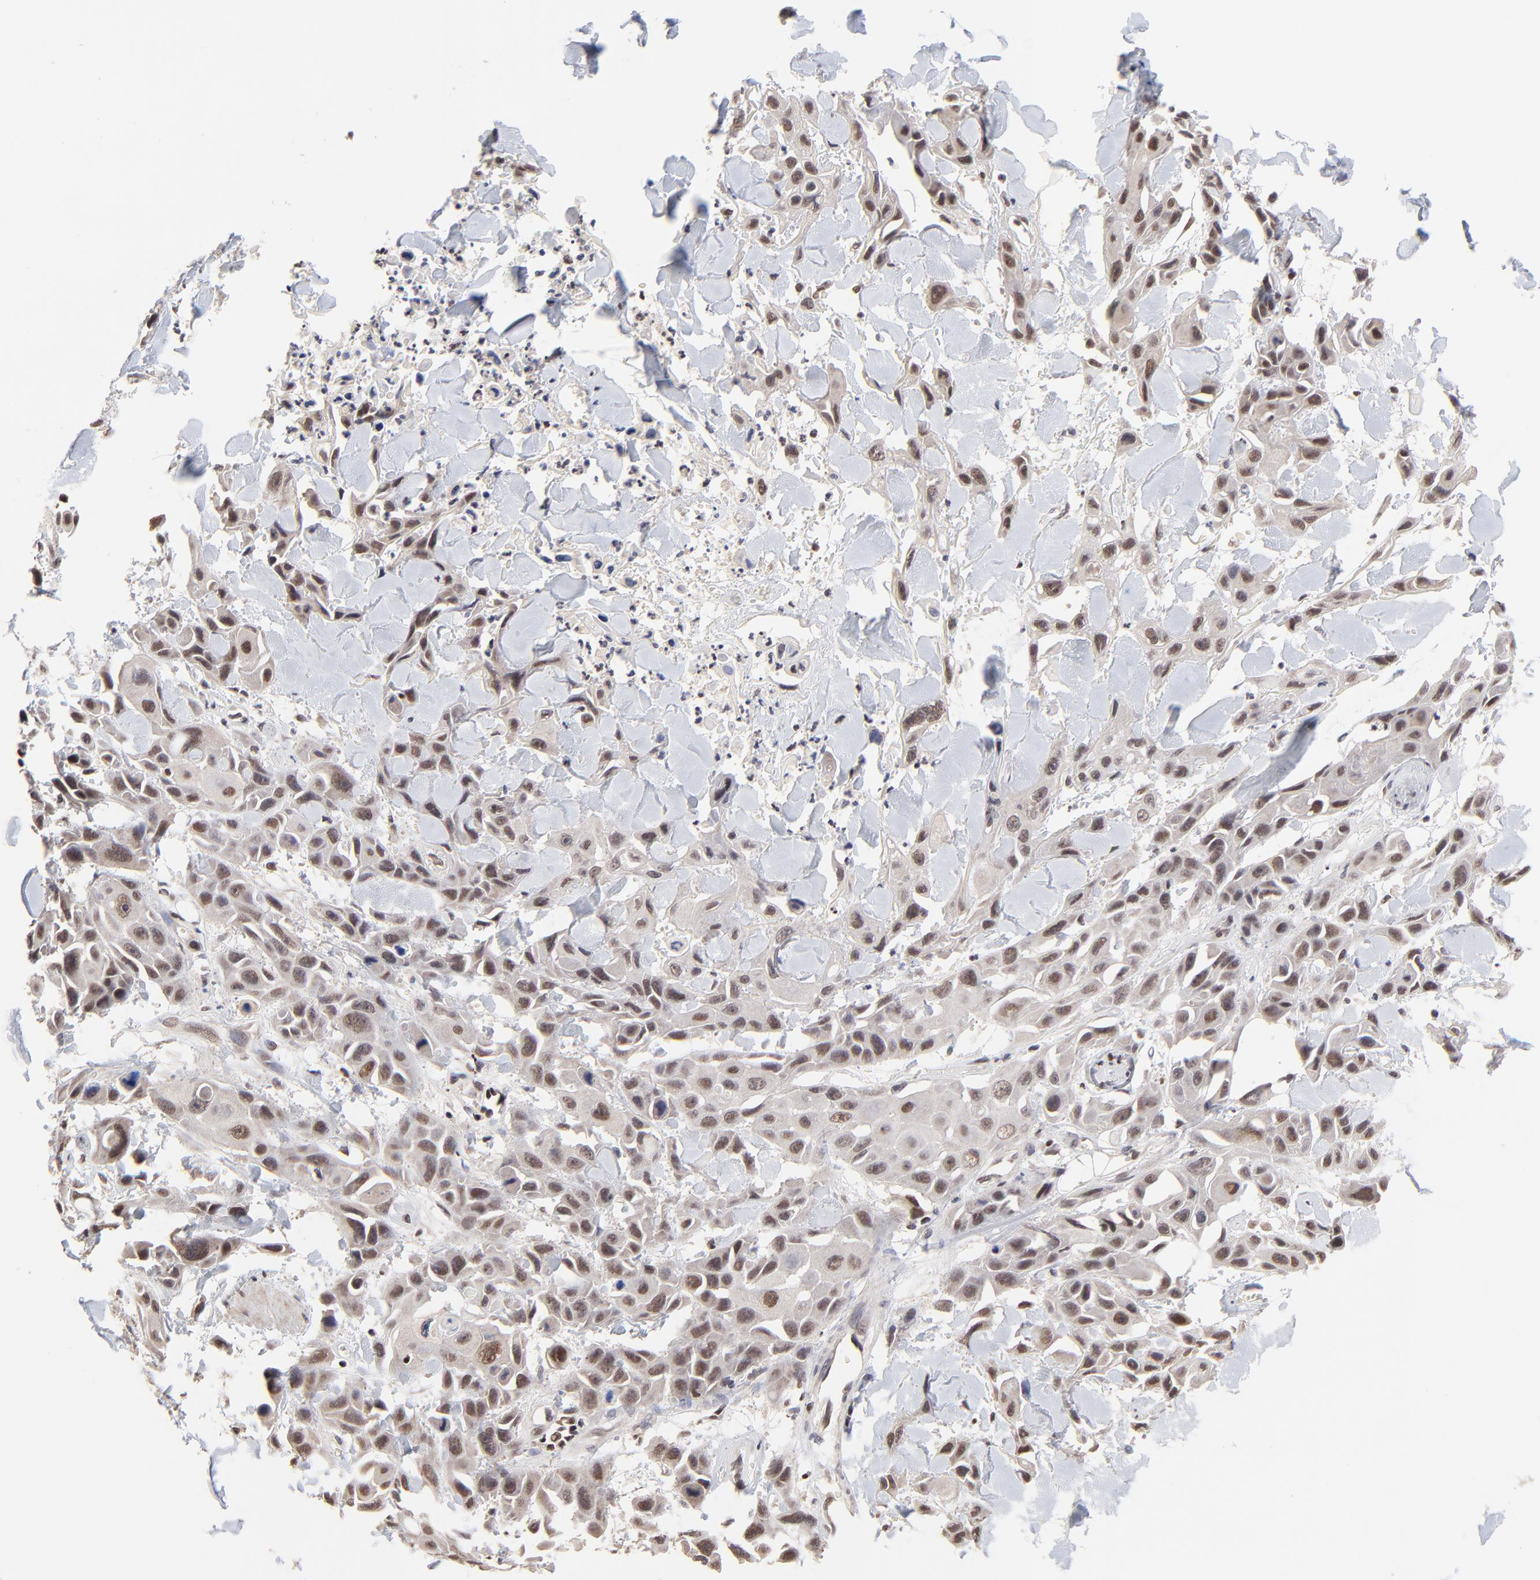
{"staining": {"intensity": "moderate", "quantity": ">75%", "location": "nuclear"}, "tissue": "skin cancer", "cell_type": "Tumor cells", "image_type": "cancer", "snomed": [{"axis": "morphology", "description": "Squamous cell carcinoma, NOS"}, {"axis": "topography", "description": "Skin"}, {"axis": "topography", "description": "Anal"}], "caption": "The immunohistochemical stain labels moderate nuclear positivity in tumor cells of skin cancer tissue.", "gene": "DSN1", "patient": {"sex": "female", "age": 55}}